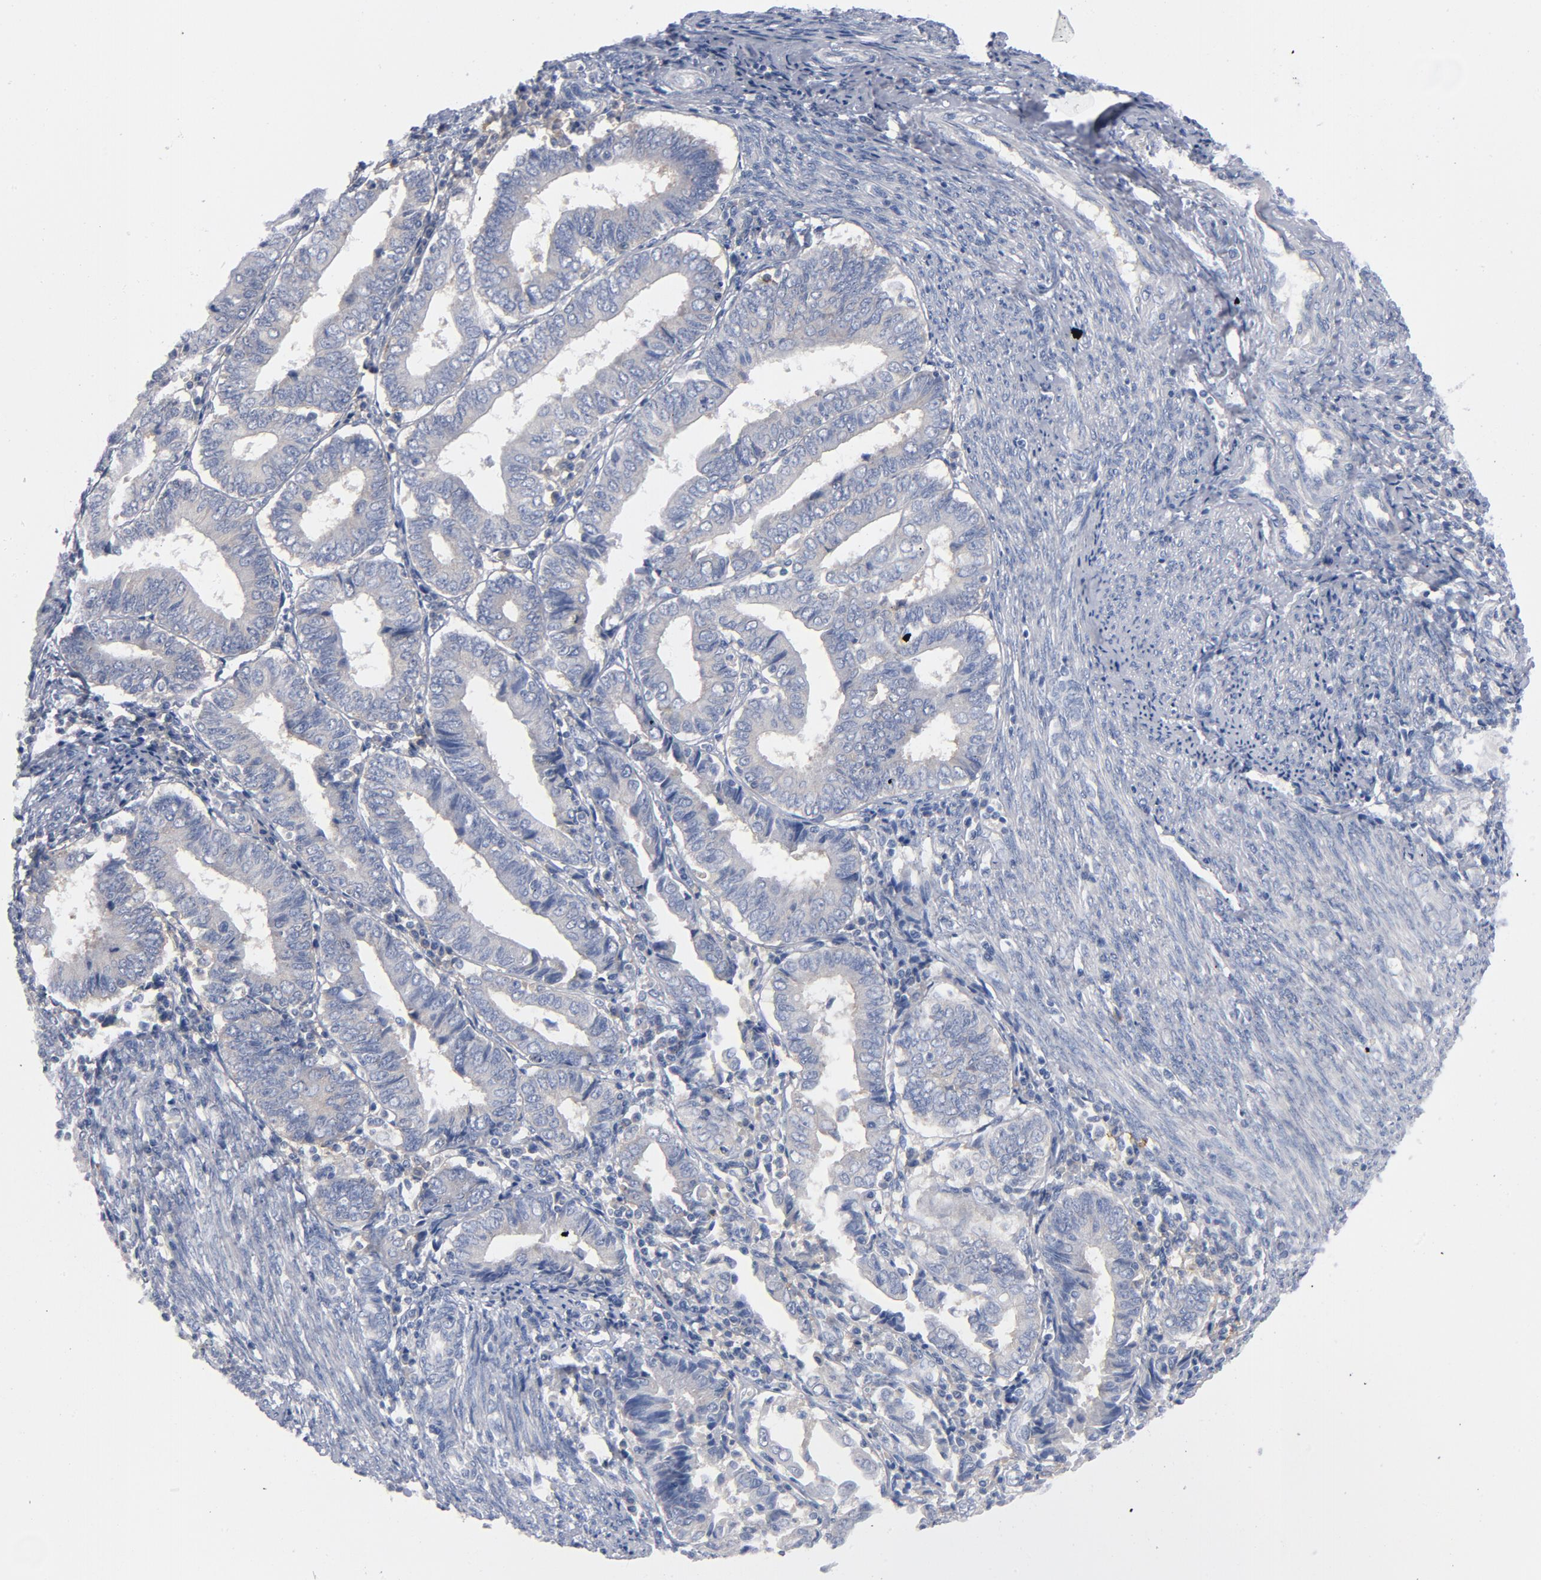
{"staining": {"intensity": "negative", "quantity": "none", "location": "none"}, "tissue": "endometrial cancer", "cell_type": "Tumor cells", "image_type": "cancer", "snomed": [{"axis": "morphology", "description": "Adenocarcinoma, NOS"}, {"axis": "topography", "description": "Endometrium"}], "caption": "Immunohistochemistry of human adenocarcinoma (endometrial) exhibits no staining in tumor cells. (Stains: DAB IHC with hematoxylin counter stain, Microscopy: brightfield microscopy at high magnification).", "gene": "CD86", "patient": {"sex": "female", "age": 75}}